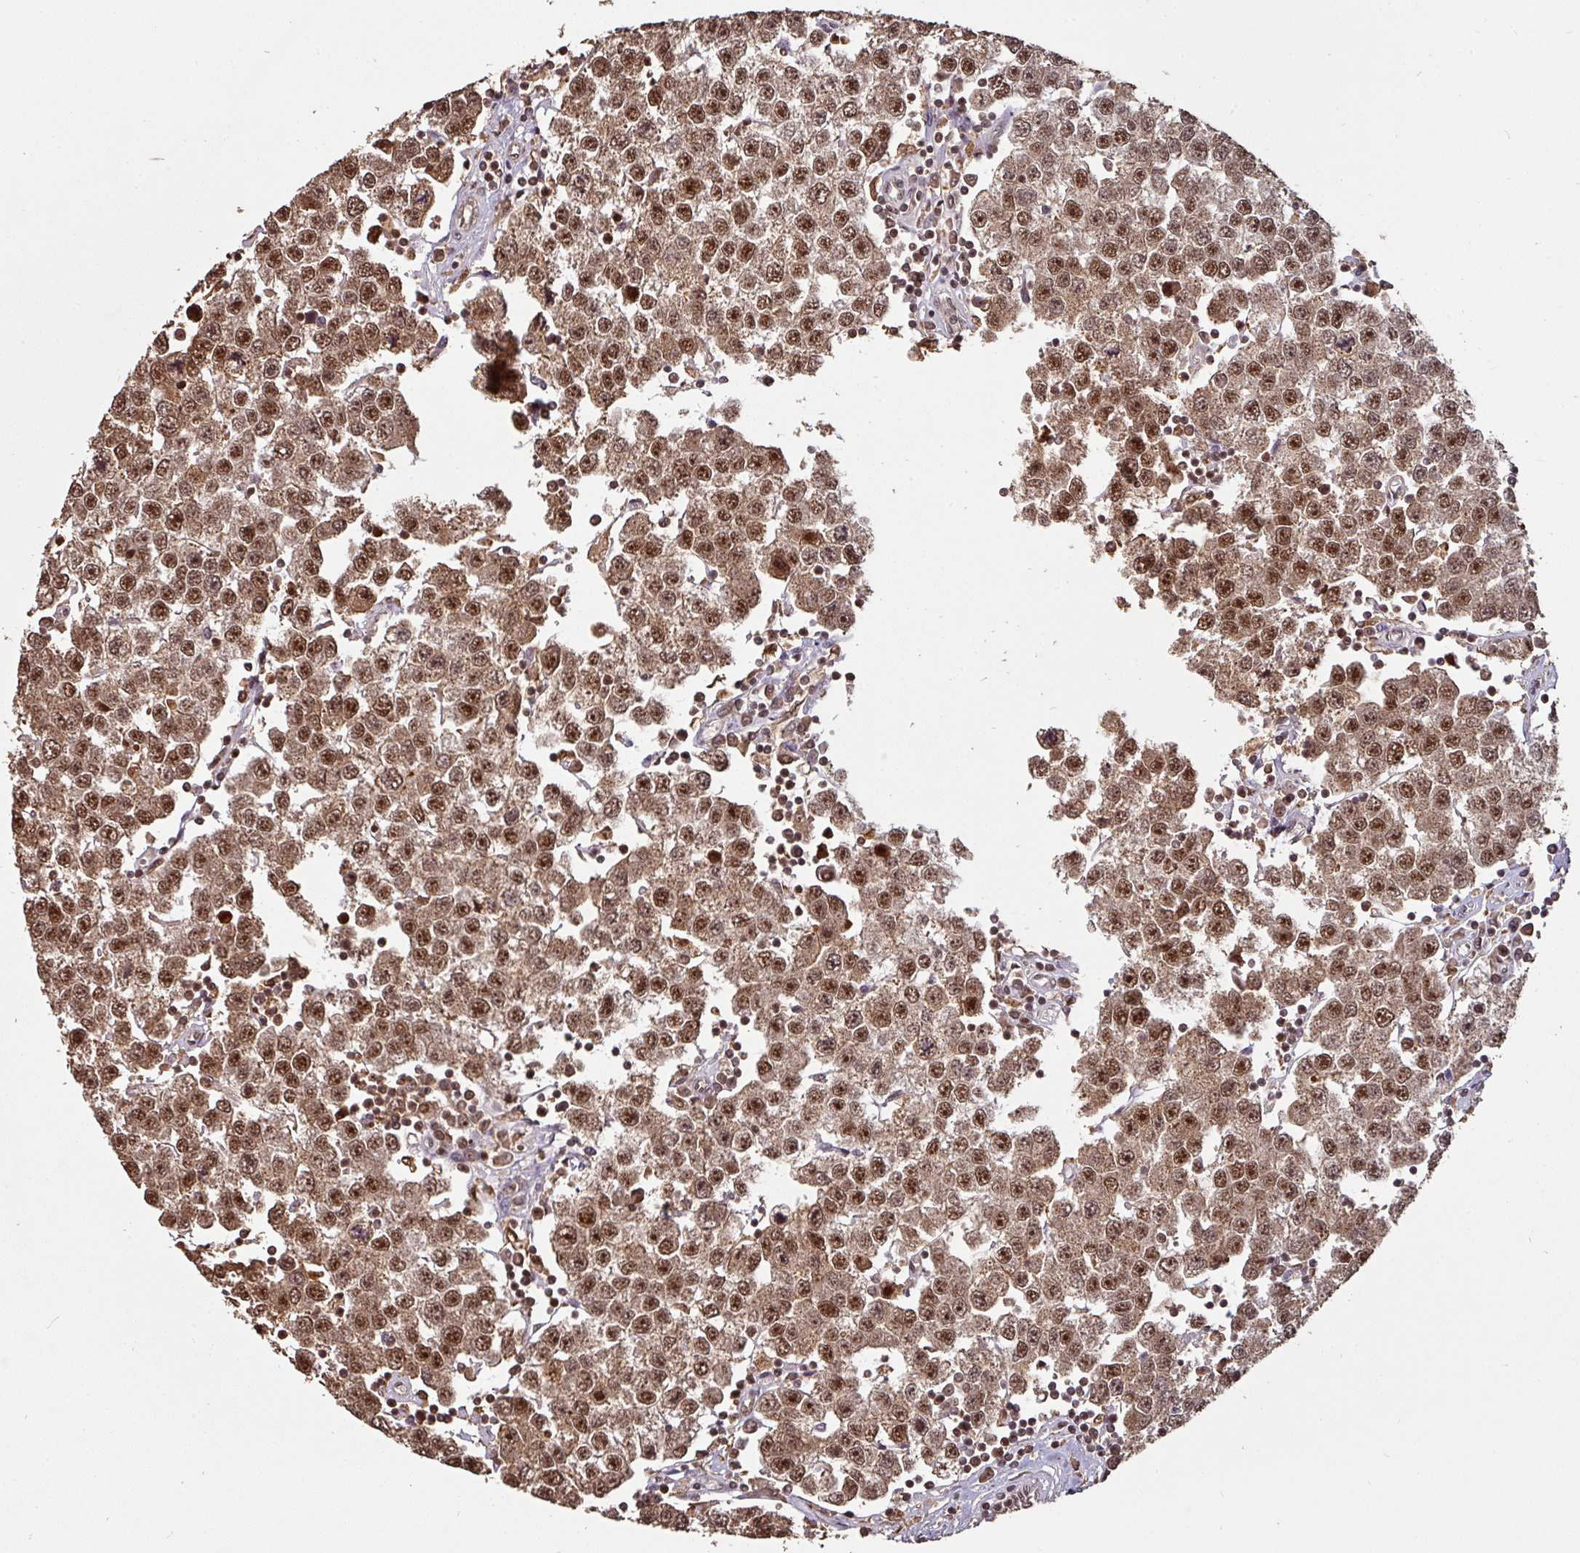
{"staining": {"intensity": "moderate", "quantity": ">75%", "location": "cytoplasmic/membranous,nuclear"}, "tissue": "testis cancer", "cell_type": "Tumor cells", "image_type": "cancer", "snomed": [{"axis": "morphology", "description": "Seminoma, NOS"}, {"axis": "topography", "description": "Testis"}], "caption": "Approximately >75% of tumor cells in testis seminoma display moderate cytoplasmic/membranous and nuclear protein expression as visualized by brown immunohistochemical staining.", "gene": "POLD1", "patient": {"sex": "male", "age": 34}}